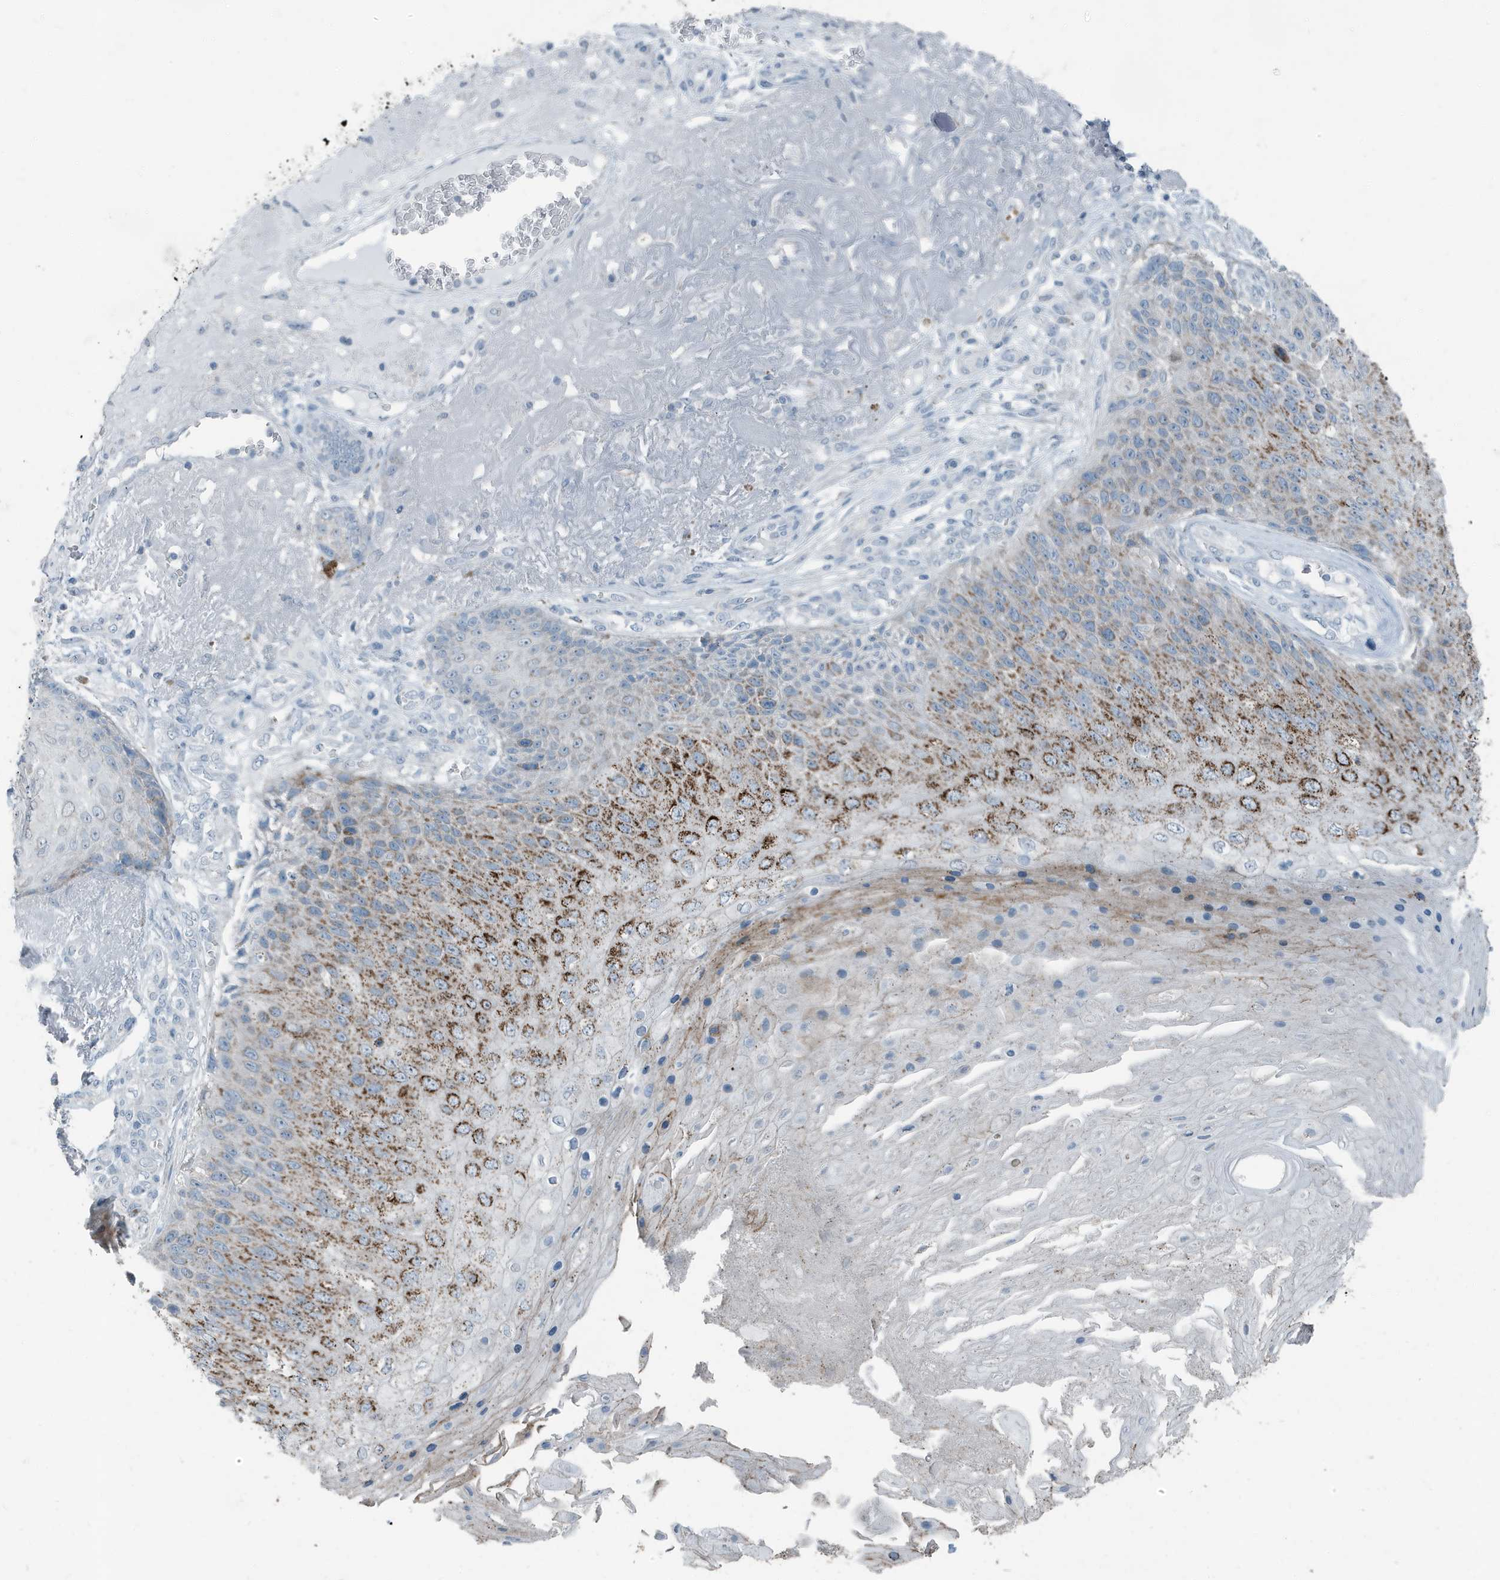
{"staining": {"intensity": "strong", "quantity": "25%-75%", "location": "cytoplasmic/membranous"}, "tissue": "skin cancer", "cell_type": "Tumor cells", "image_type": "cancer", "snomed": [{"axis": "morphology", "description": "Squamous cell carcinoma, NOS"}, {"axis": "topography", "description": "Skin"}], "caption": "Tumor cells display strong cytoplasmic/membranous positivity in approximately 25%-75% of cells in squamous cell carcinoma (skin).", "gene": "FAM162A", "patient": {"sex": "female", "age": 88}}